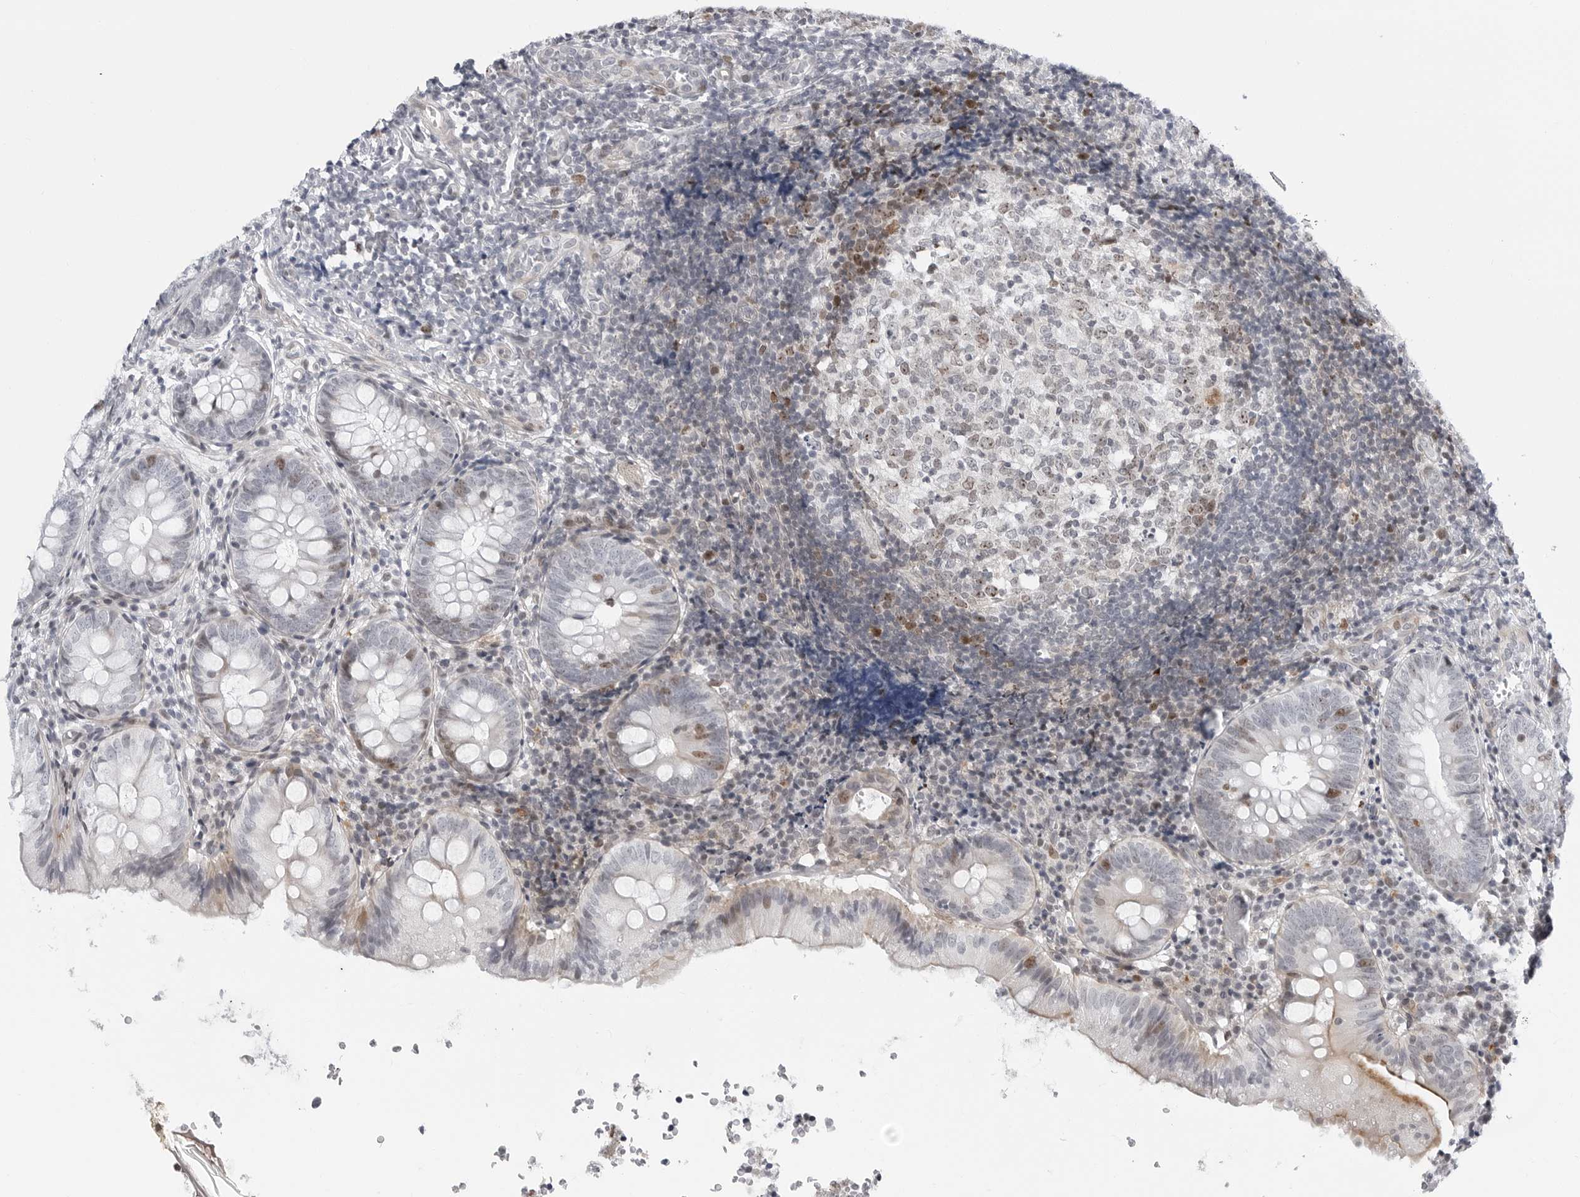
{"staining": {"intensity": "weak", "quantity": "<25%", "location": "cytoplasmic/membranous,nuclear"}, "tissue": "appendix", "cell_type": "Glandular cells", "image_type": "normal", "snomed": [{"axis": "morphology", "description": "Normal tissue, NOS"}, {"axis": "topography", "description": "Appendix"}], "caption": "The immunohistochemistry (IHC) micrograph has no significant staining in glandular cells of appendix.", "gene": "FAM135B", "patient": {"sex": "male", "age": 8}}